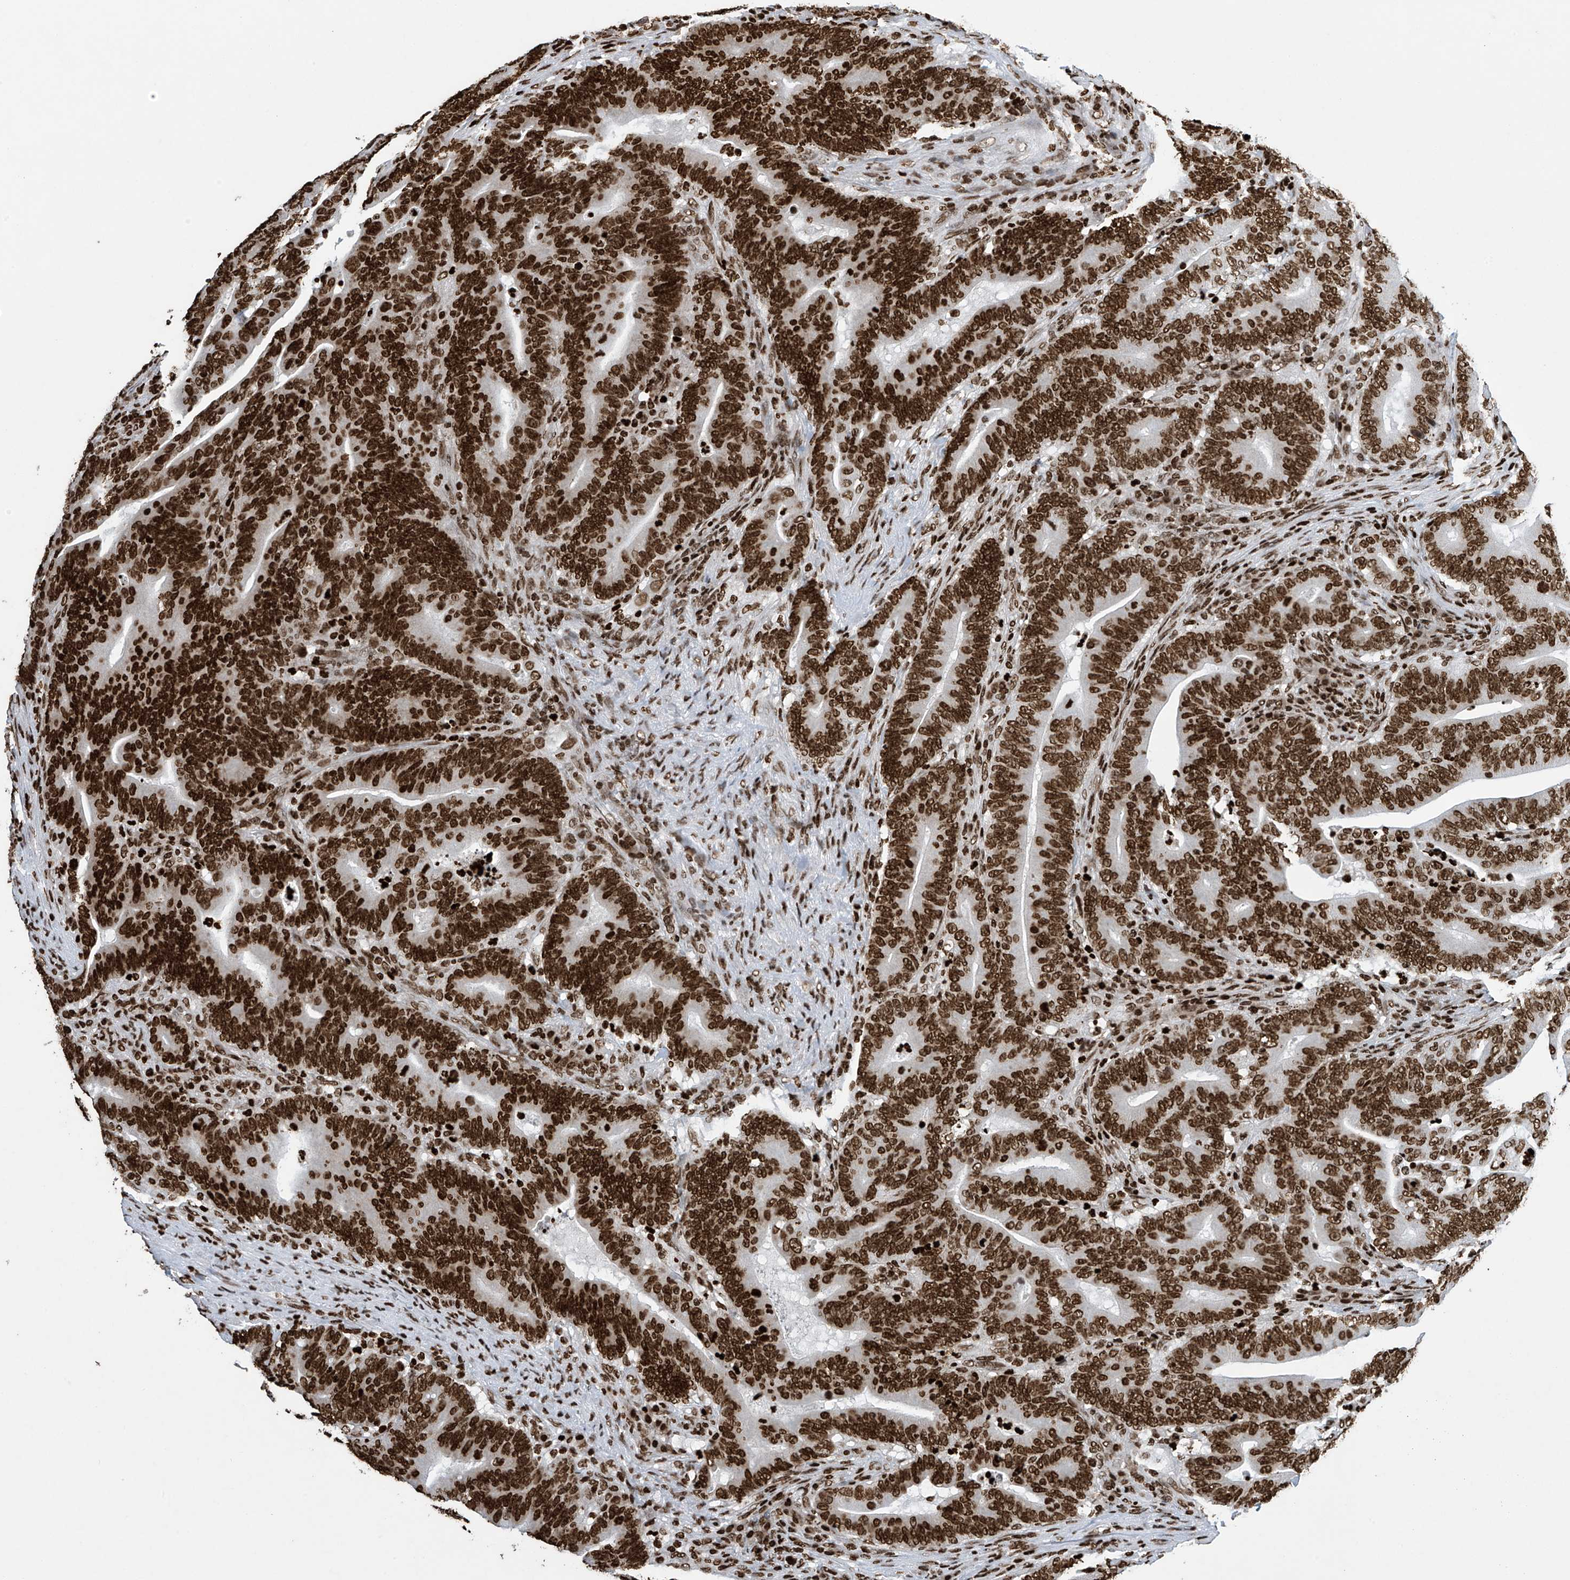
{"staining": {"intensity": "strong", "quantity": ">75%", "location": "nuclear"}, "tissue": "colorectal cancer", "cell_type": "Tumor cells", "image_type": "cancer", "snomed": [{"axis": "morphology", "description": "Normal tissue, NOS"}, {"axis": "morphology", "description": "Adenocarcinoma, NOS"}, {"axis": "topography", "description": "Colon"}], "caption": "There is high levels of strong nuclear positivity in tumor cells of colorectal cancer, as demonstrated by immunohistochemical staining (brown color).", "gene": "H4C16", "patient": {"sex": "female", "age": 66}}